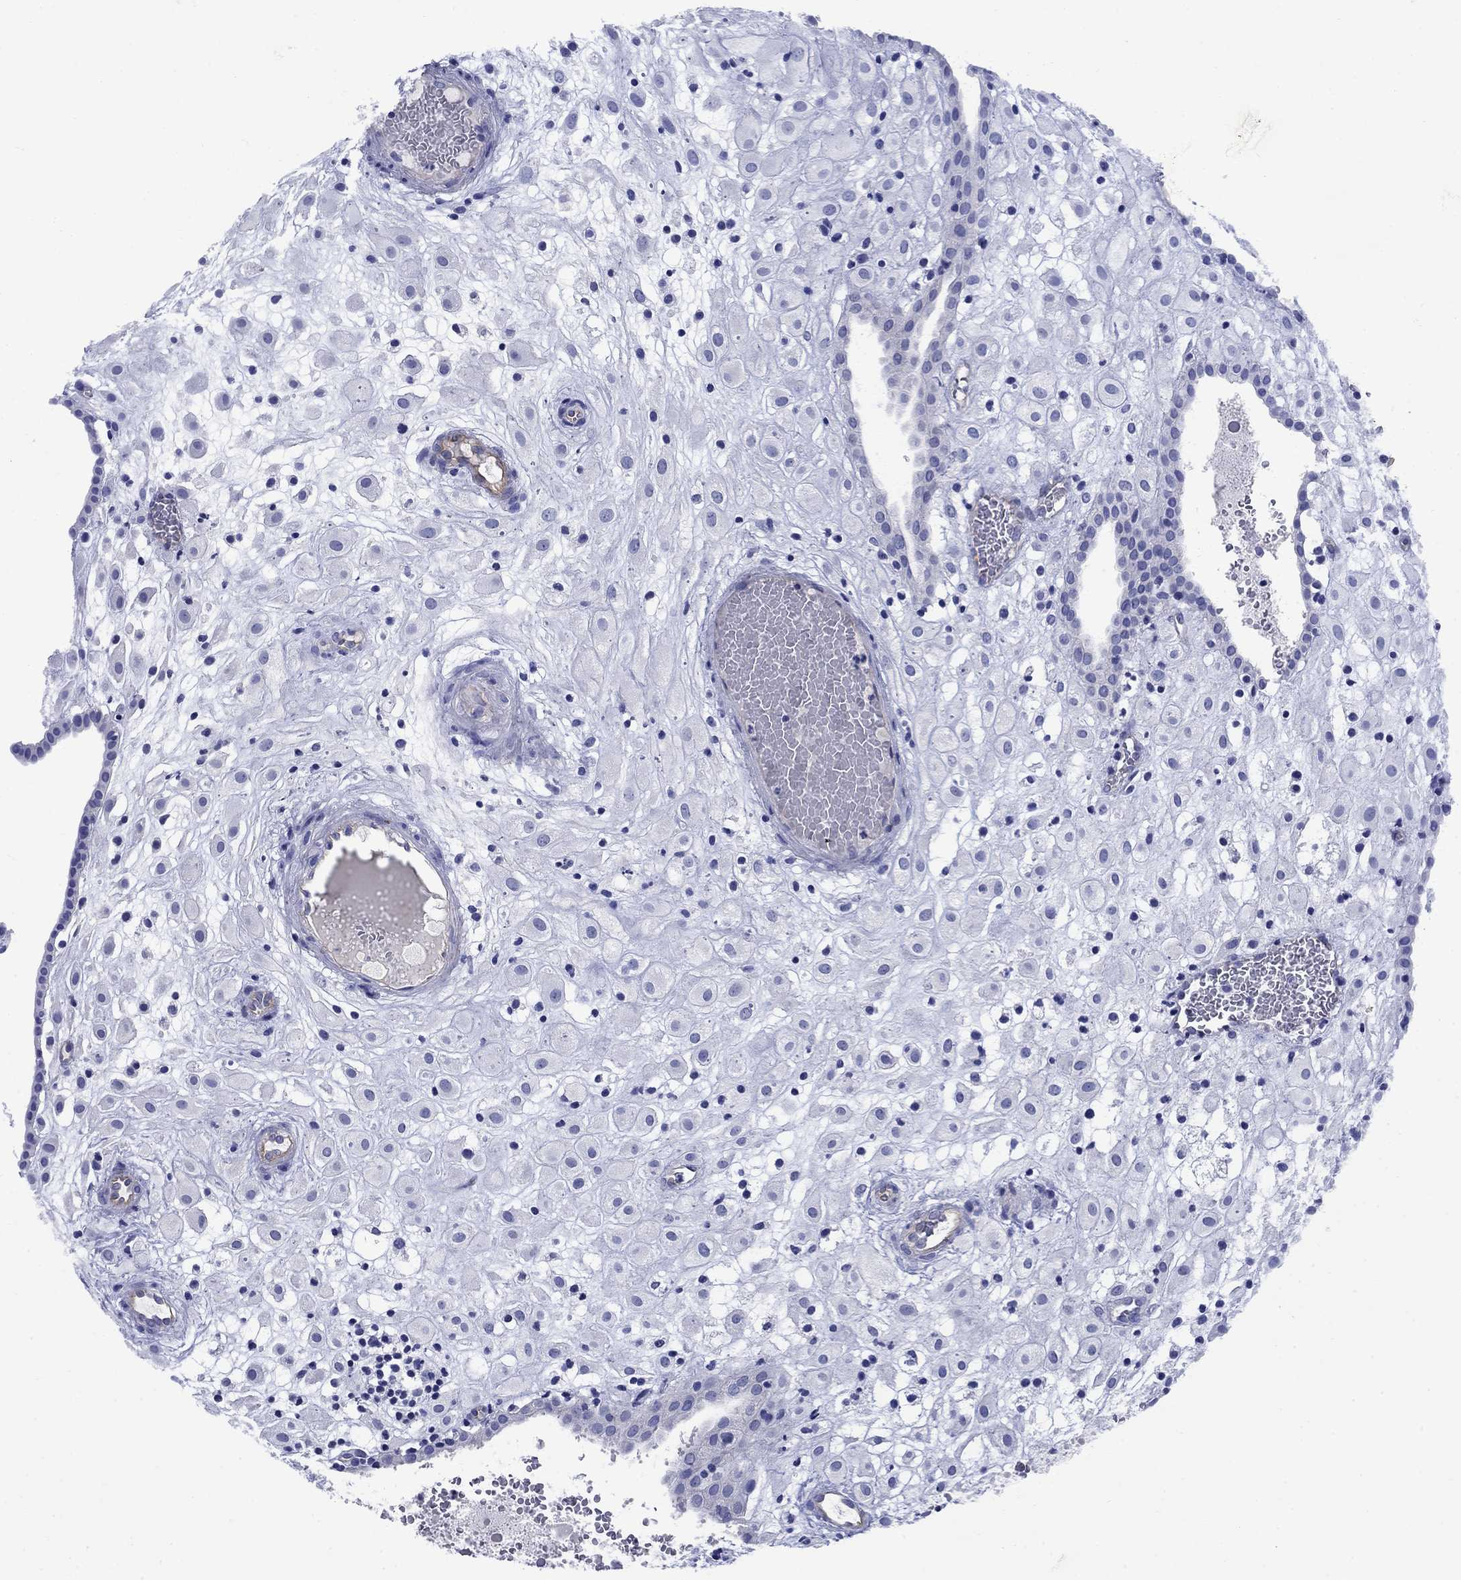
{"staining": {"intensity": "negative", "quantity": "none", "location": "none"}, "tissue": "placenta", "cell_type": "Decidual cells", "image_type": "normal", "snomed": [{"axis": "morphology", "description": "Normal tissue, NOS"}, {"axis": "topography", "description": "Placenta"}], "caption": "High magnification brightfield microscopy of benign placenta stained with DAB (brown) and counterstained with hematoxylin (blue): decidual cells show no significant staining. (DAB IHC, high magnification).", "gene": "SMCP", "patient": {"sex": "female", "age": 24}}